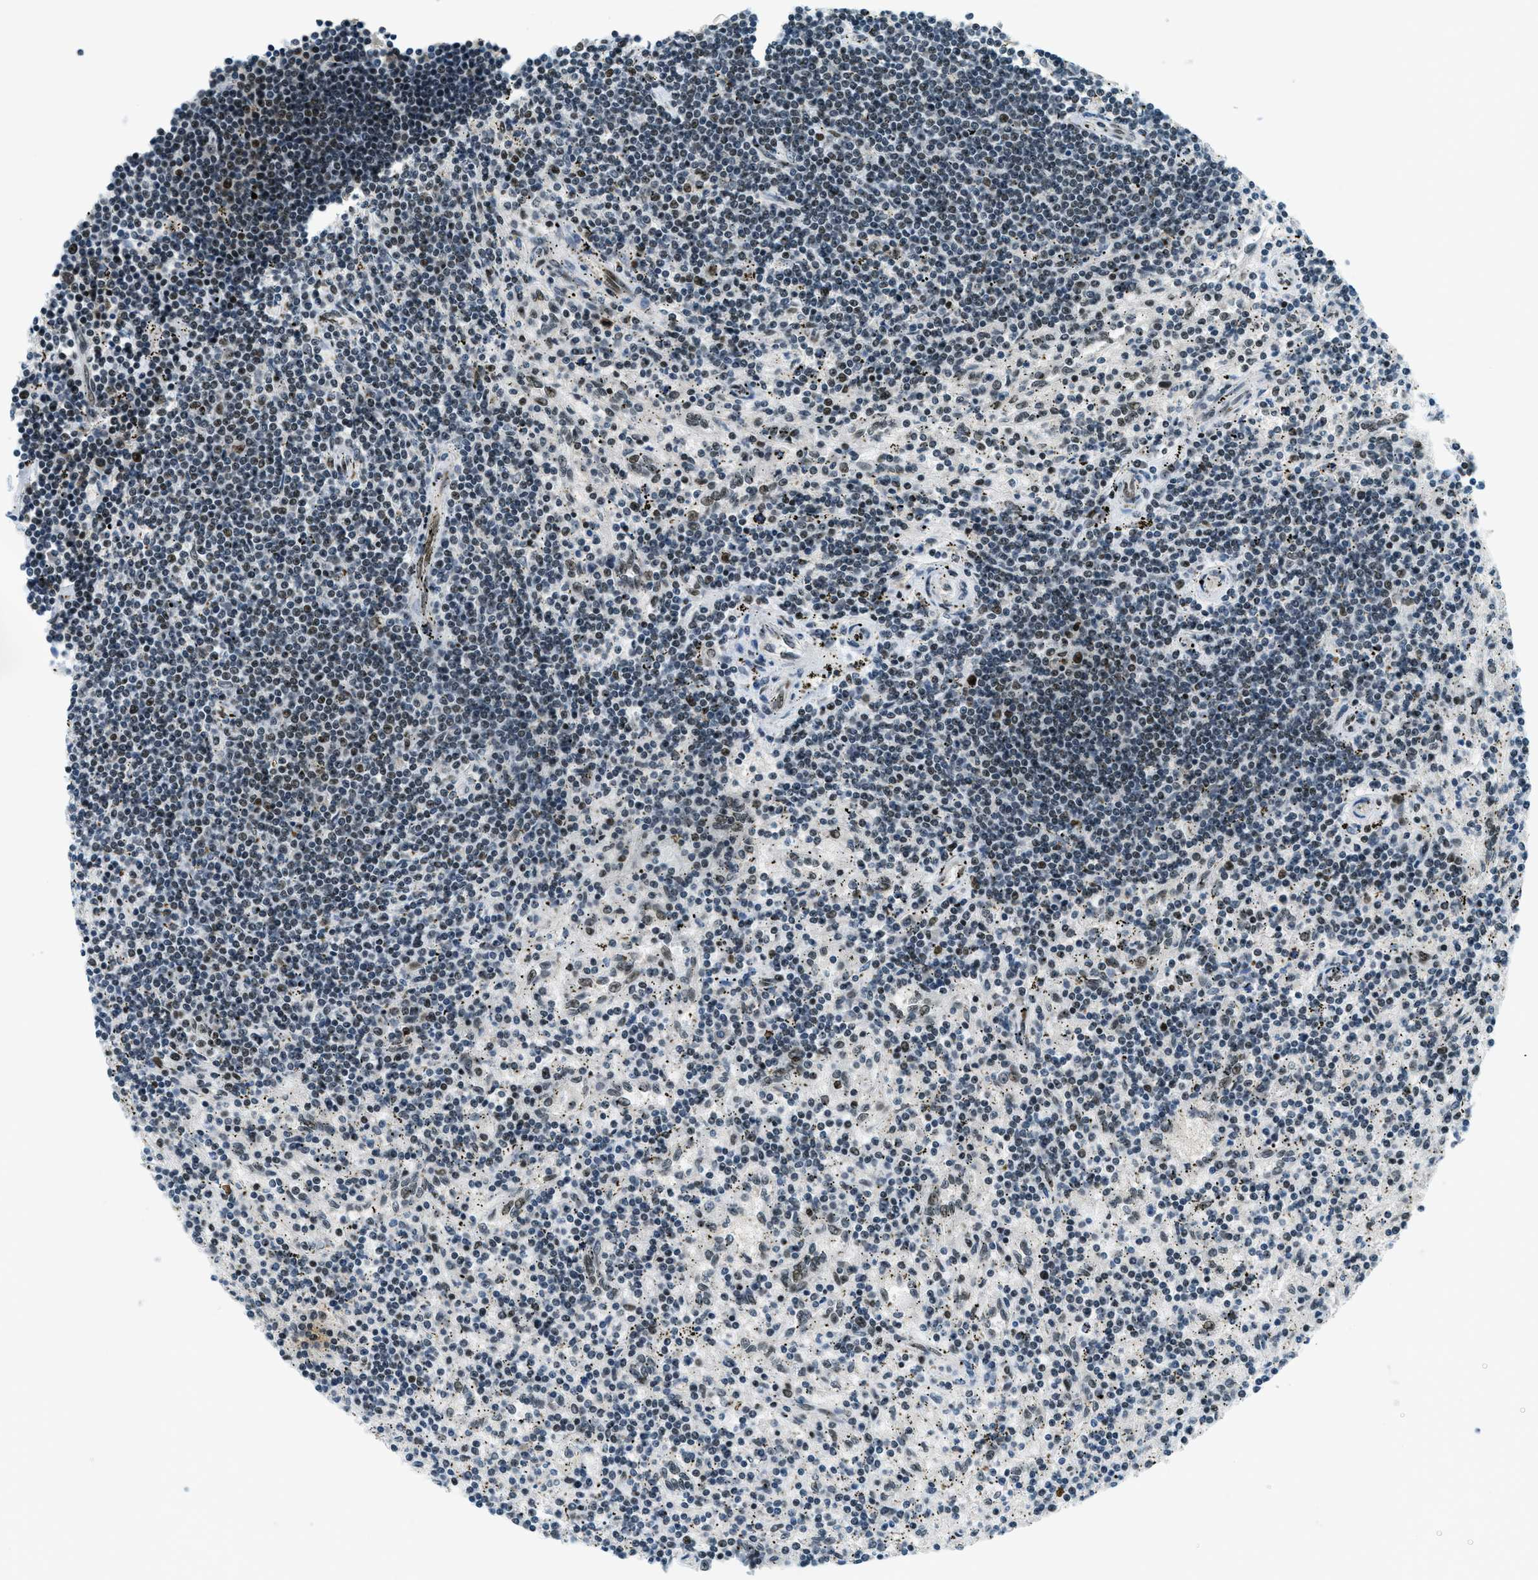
{"staining": {"intensity": "weak", "quantity": "<25%", "location": "nuclear"}, "tissue": "lymphoma", "cell_type": "Tumor cells", "image_type": "cancer", "snomed": [{"axis": "morphology", "description": "Malignant lymphoma, non-Hodgkin's type, Low grade"}, {"axis": "topography", "description": "Spleen"}], "caption": "Tumor cells are negative for brown protein staining in low-grade malignant lymphoma, non-Hodgkin's type. (Stains: DAB (3,3'-diaminobenzidine) IHC with hematoxylin counter stain, Microscopy: brightfield microscopy at high magnification).", "gene": "KLF6", "patient": {"sex": "male", "age": 76}}